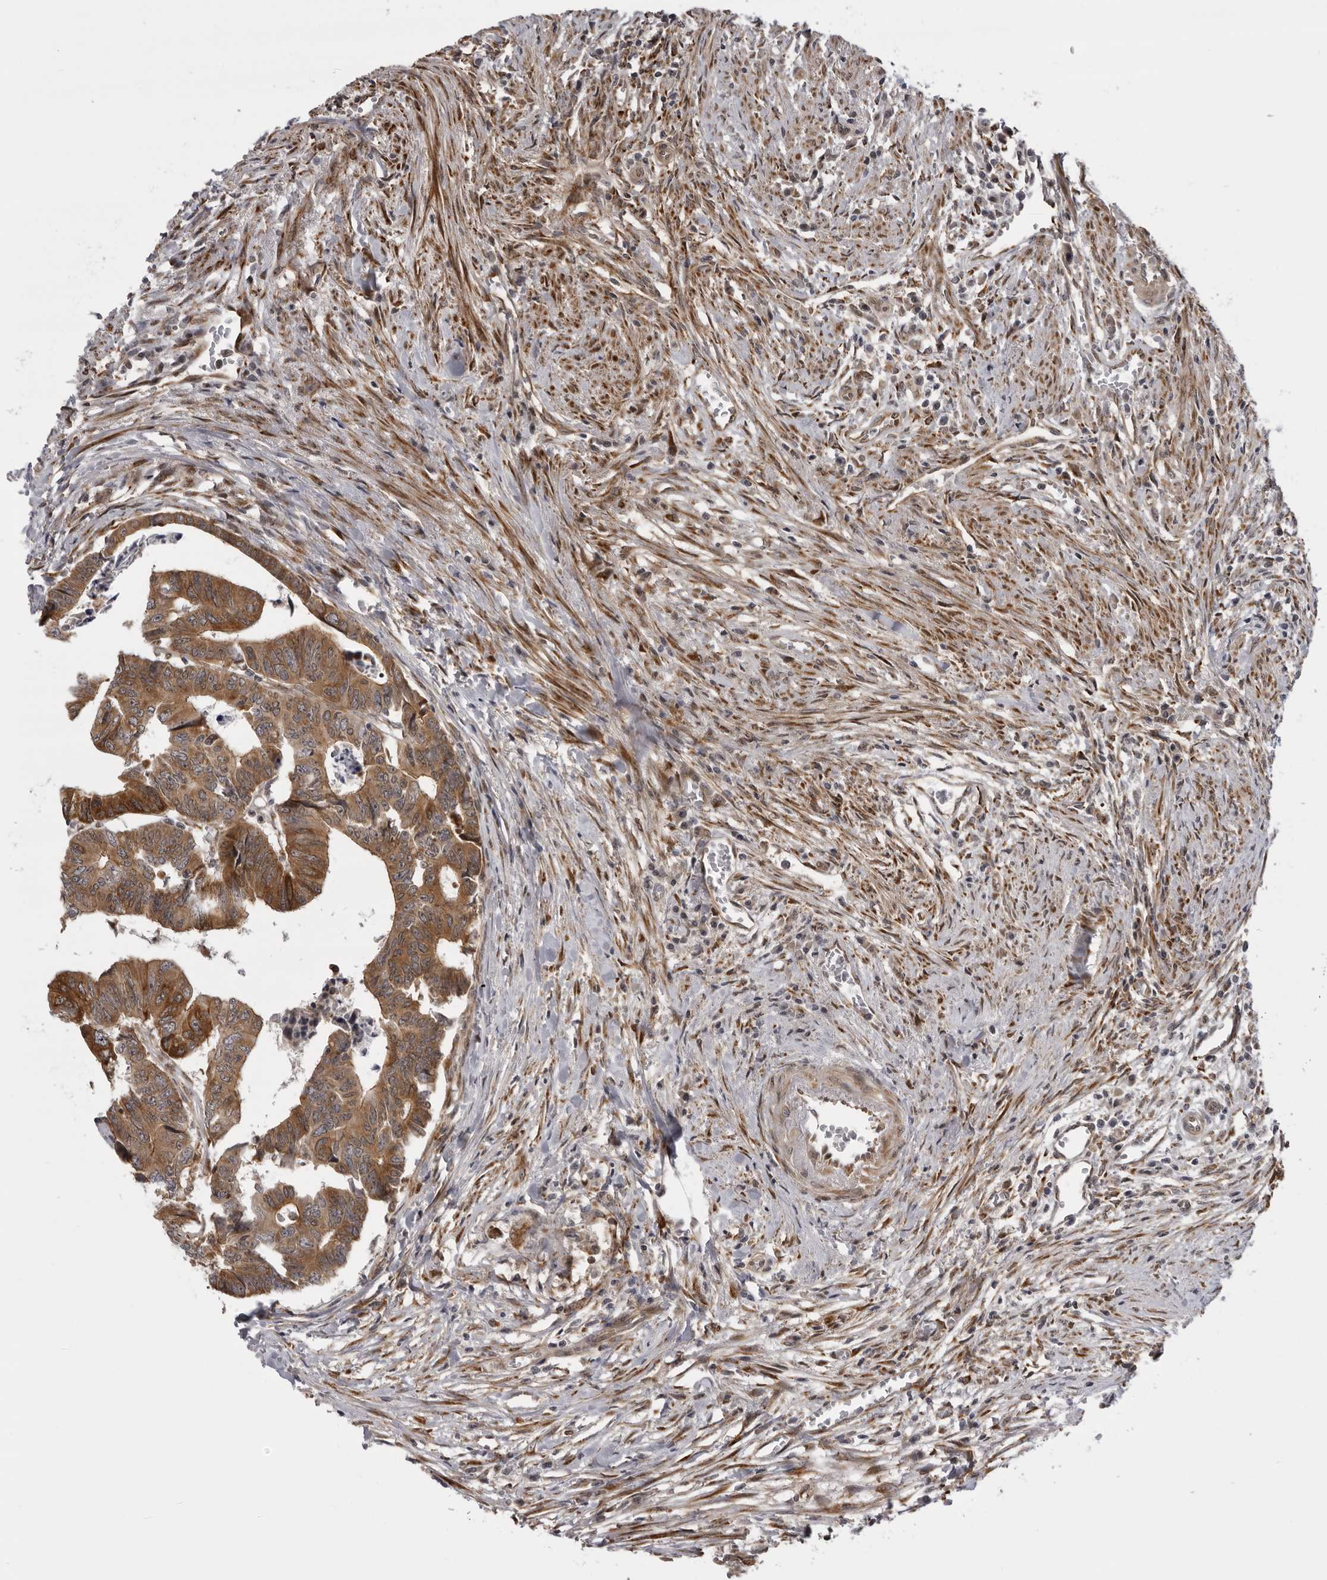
{"staining": {"intensity": "moderate", "quantity": ">75%", "location": "cytoplasmic/membranous"}, "tissue": "colorectal cancer", "cell_type": "Tumor cells", "image_type": "cancer", "snomed": [{"axis": "morphology", "description": "Adenocarcinoma, NOS"}, {"axis": "topography", "description": "Rectum"}], "caption": "Protein positivity by IHC reveals moderate cytoplasmic/membranous staining in about >75% of tumor cells in colorectal adenocarcinoma.", "gene": "DNAH14", "patient": {"sex": "female", "age": 65}}